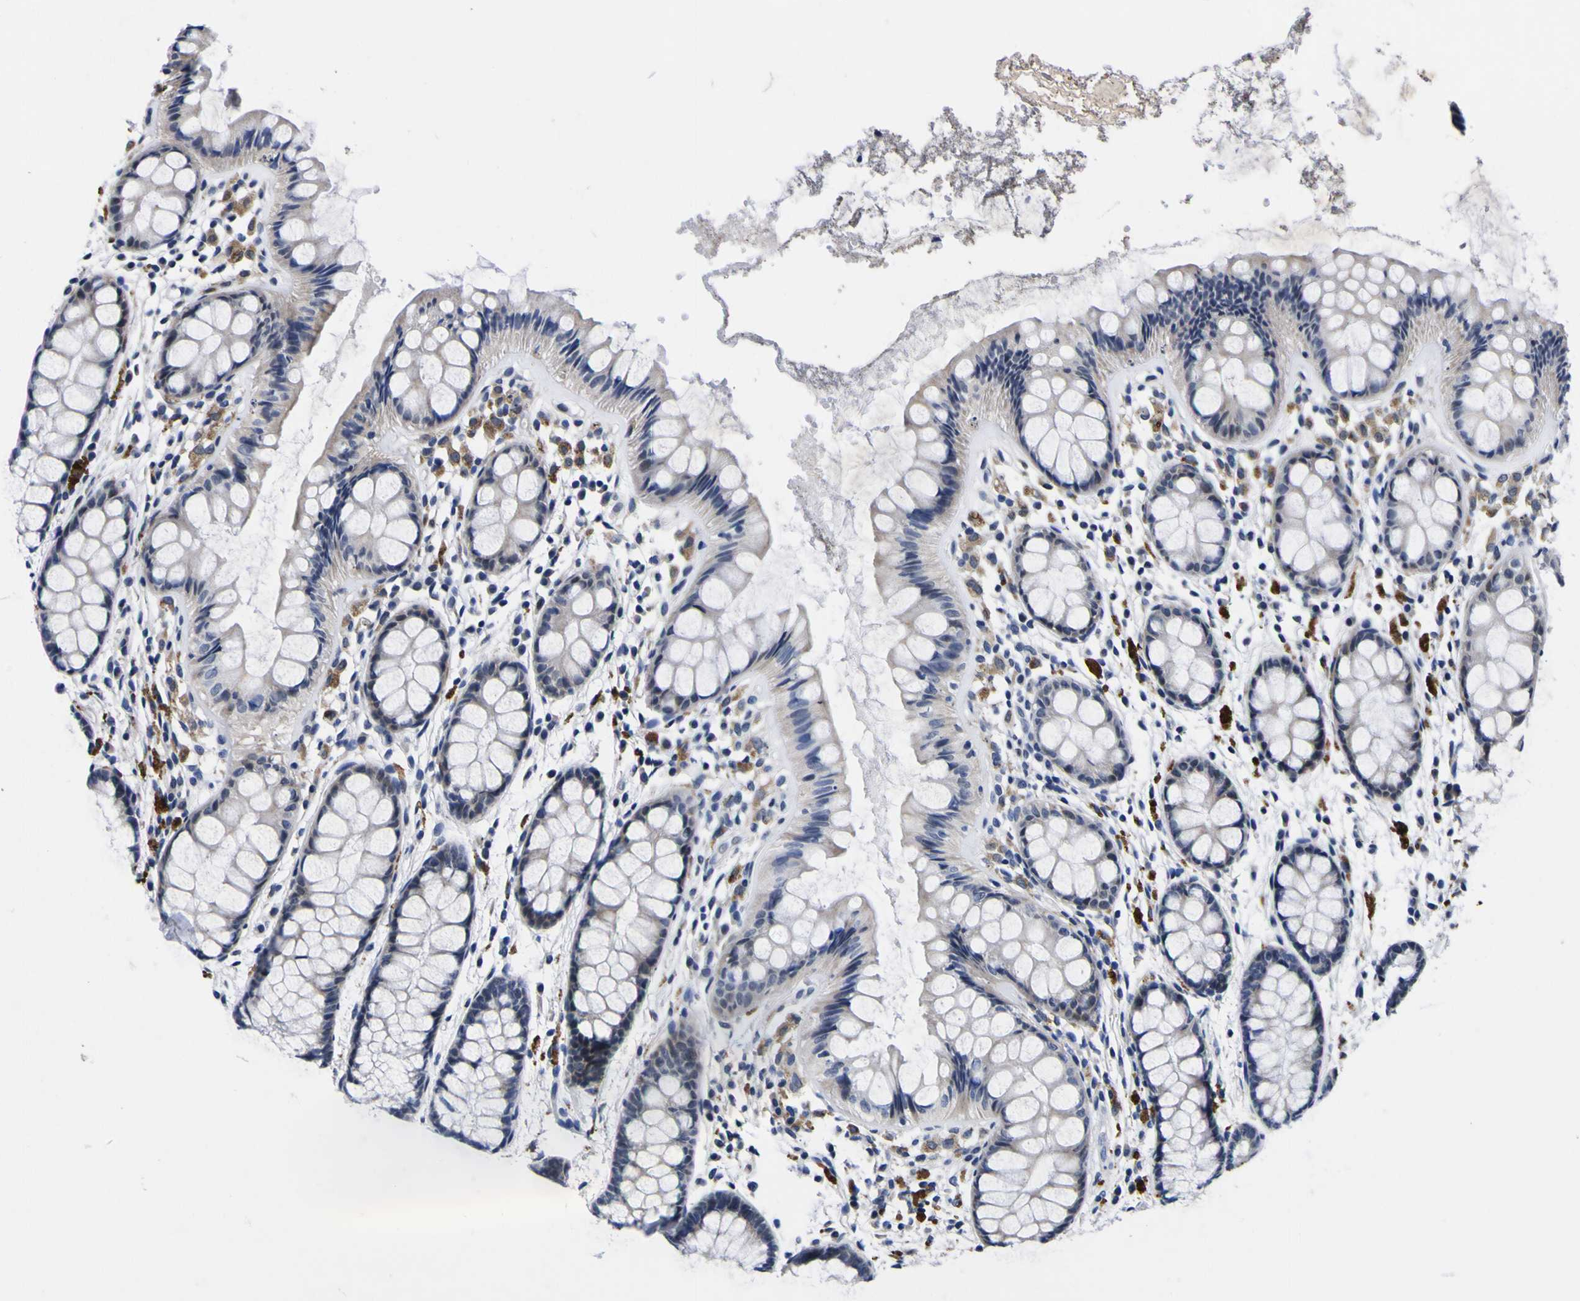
{"staining": {"intensity": "weak", "quantity": "25%-75%", "location": "nuclear"}, "tissue": "rectum", "cell_type": "Glandular cells", "image_type": "normal", "snomed": [{"axis": "morphology", "description": "Normal tissue, NOS"}, {"axis": "topography", "description": "Rectum"}], "caption": "Benign rectum demonstrates weak nuclear positivity in approximately 25%-75% of glandular cells, visualized by immunohistochemistry. The staining was performed using DAB, with brown indicating positive protein expression. Nuclei are stained blue with hematoxylin.", "gene": "IGFLR1", "patient": {"sex": "female", "age": 66}}